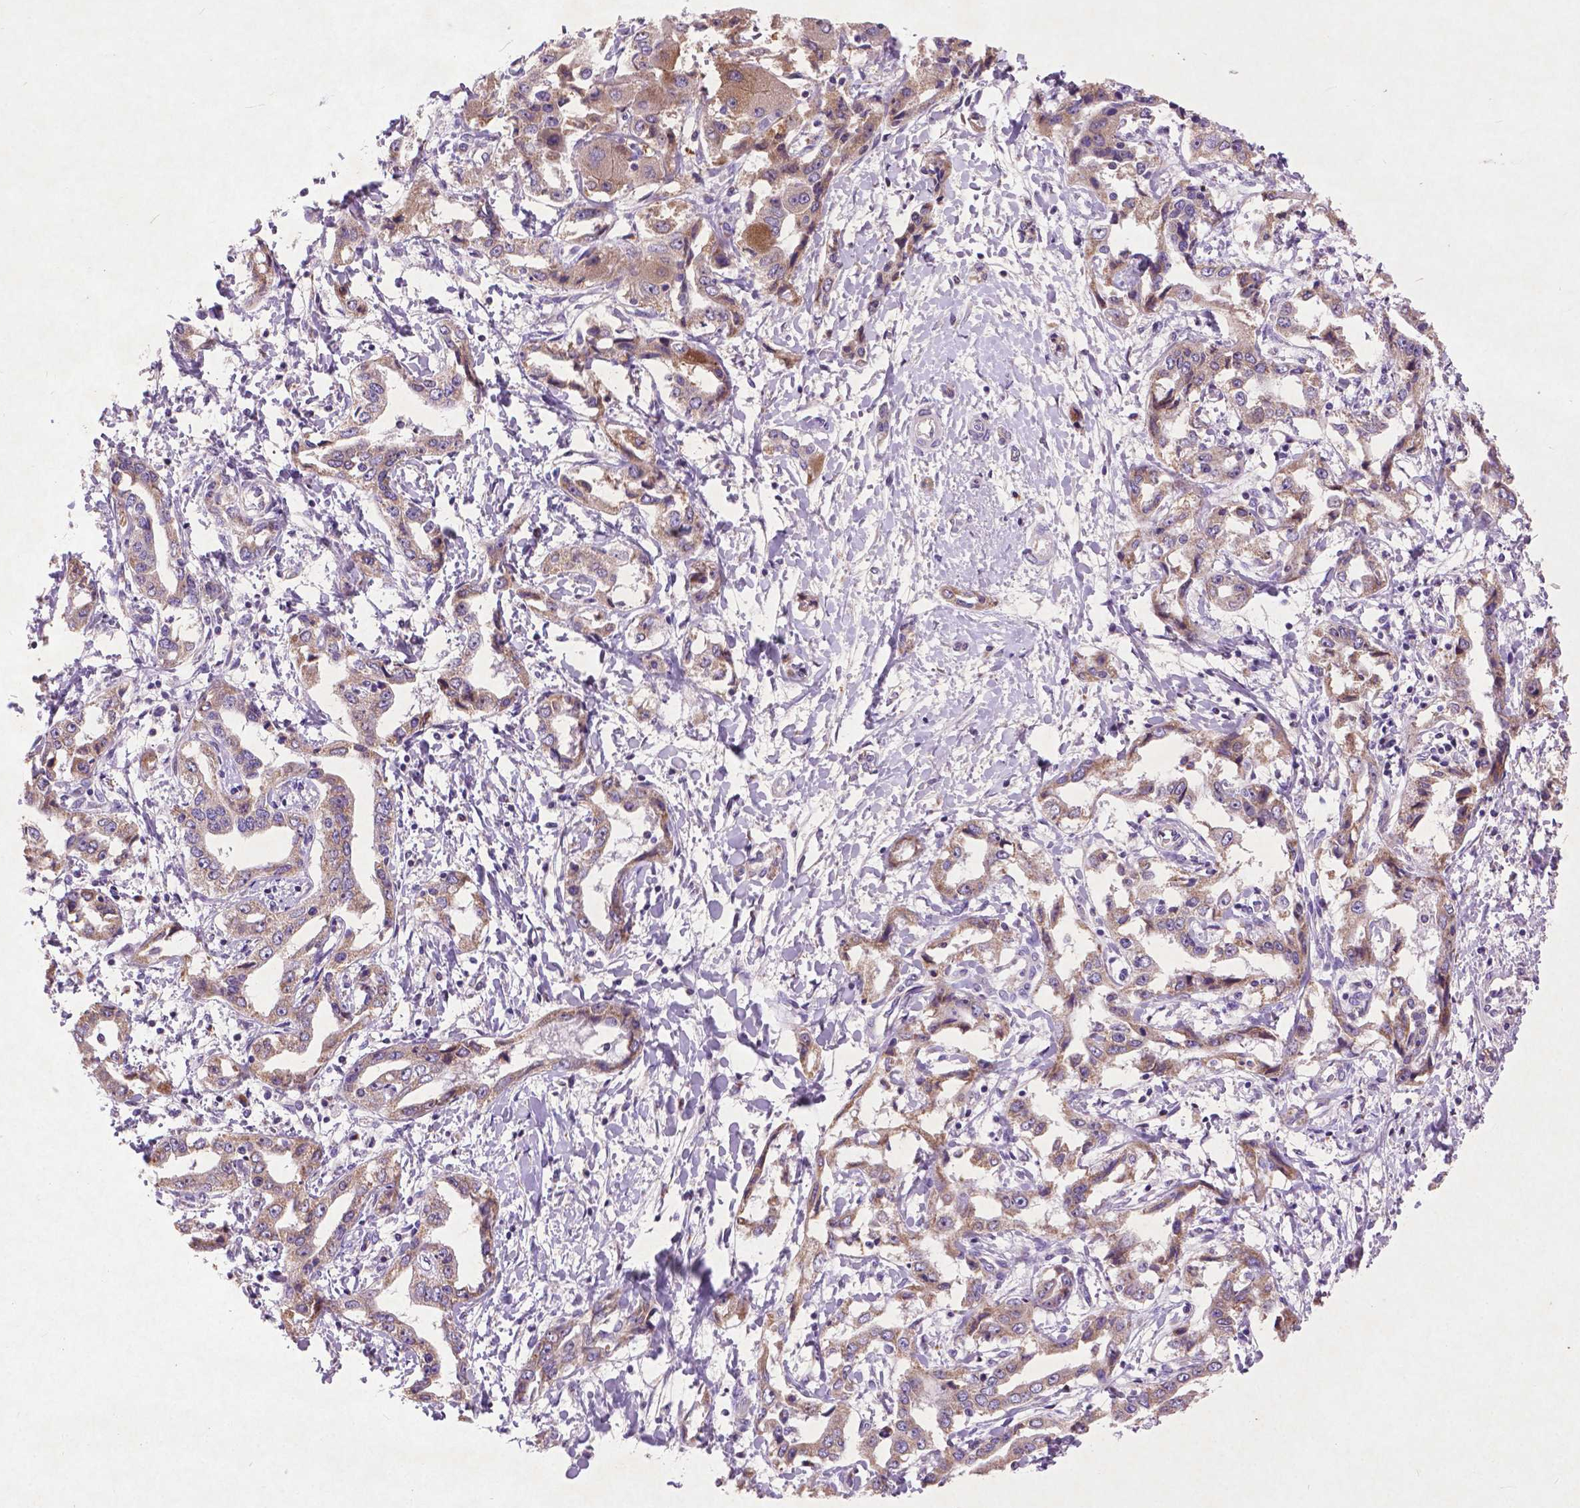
{"staining": {"intensity": "weak", "quantity": ">75%", "location": "cytoplasmic/membranous"}, "tissue": "liver cancer", "cell_type": "Tumor cells", "image_type": "cancer", "snomed": [{"axis": "morphology", "description": "Cholangiocarcinoma"}, {"axis": "topography", "description": "Liver"}], "caption": "An image of human liver cancer (cholangiocarcinoma) stained for a protein shows weak cytoplasmic/membranous brown staining in tumor cells.", "gene": "ATG4D", "patient": {"sex": "male", "age": 59}}